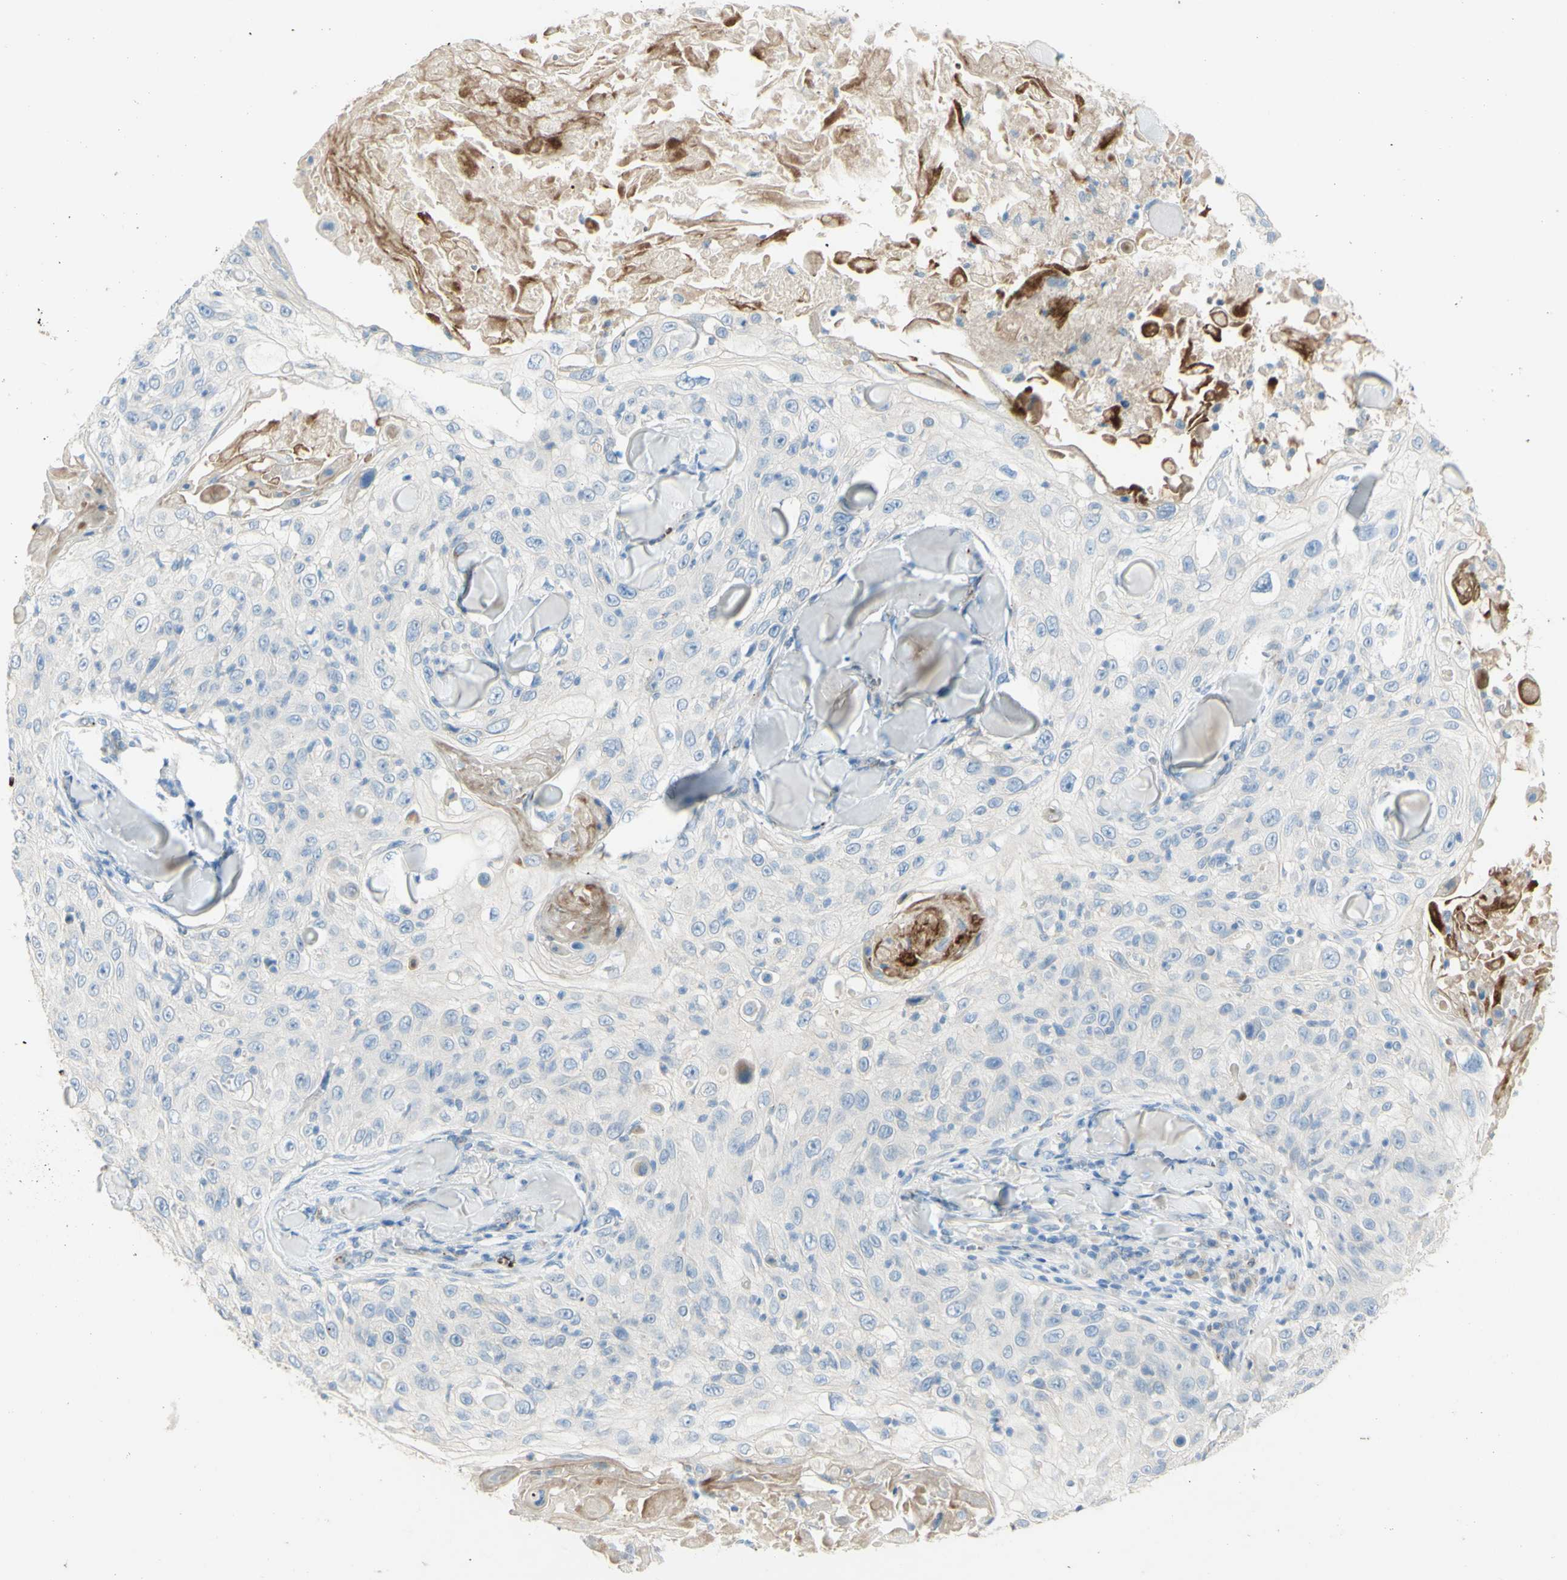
{"staining": {"intensity": "negative", "quantity": "none", "location": "none"}, "tissue": "skin cancer", "cell_type": "Tumor cells", "image_type": "cancer", "snomed": [{"axis": "morphology", "description": "Squamous cell carcinoma, NOS"}, {"axis": "topography", "description": "Skin"}], "caption": "Micrograph shows no protein expression in tumor cells of skin cancer (squamous cell carcinoma) tissue.", "gene": "GAN", "patient": {"sex": "male", "age": 86}}